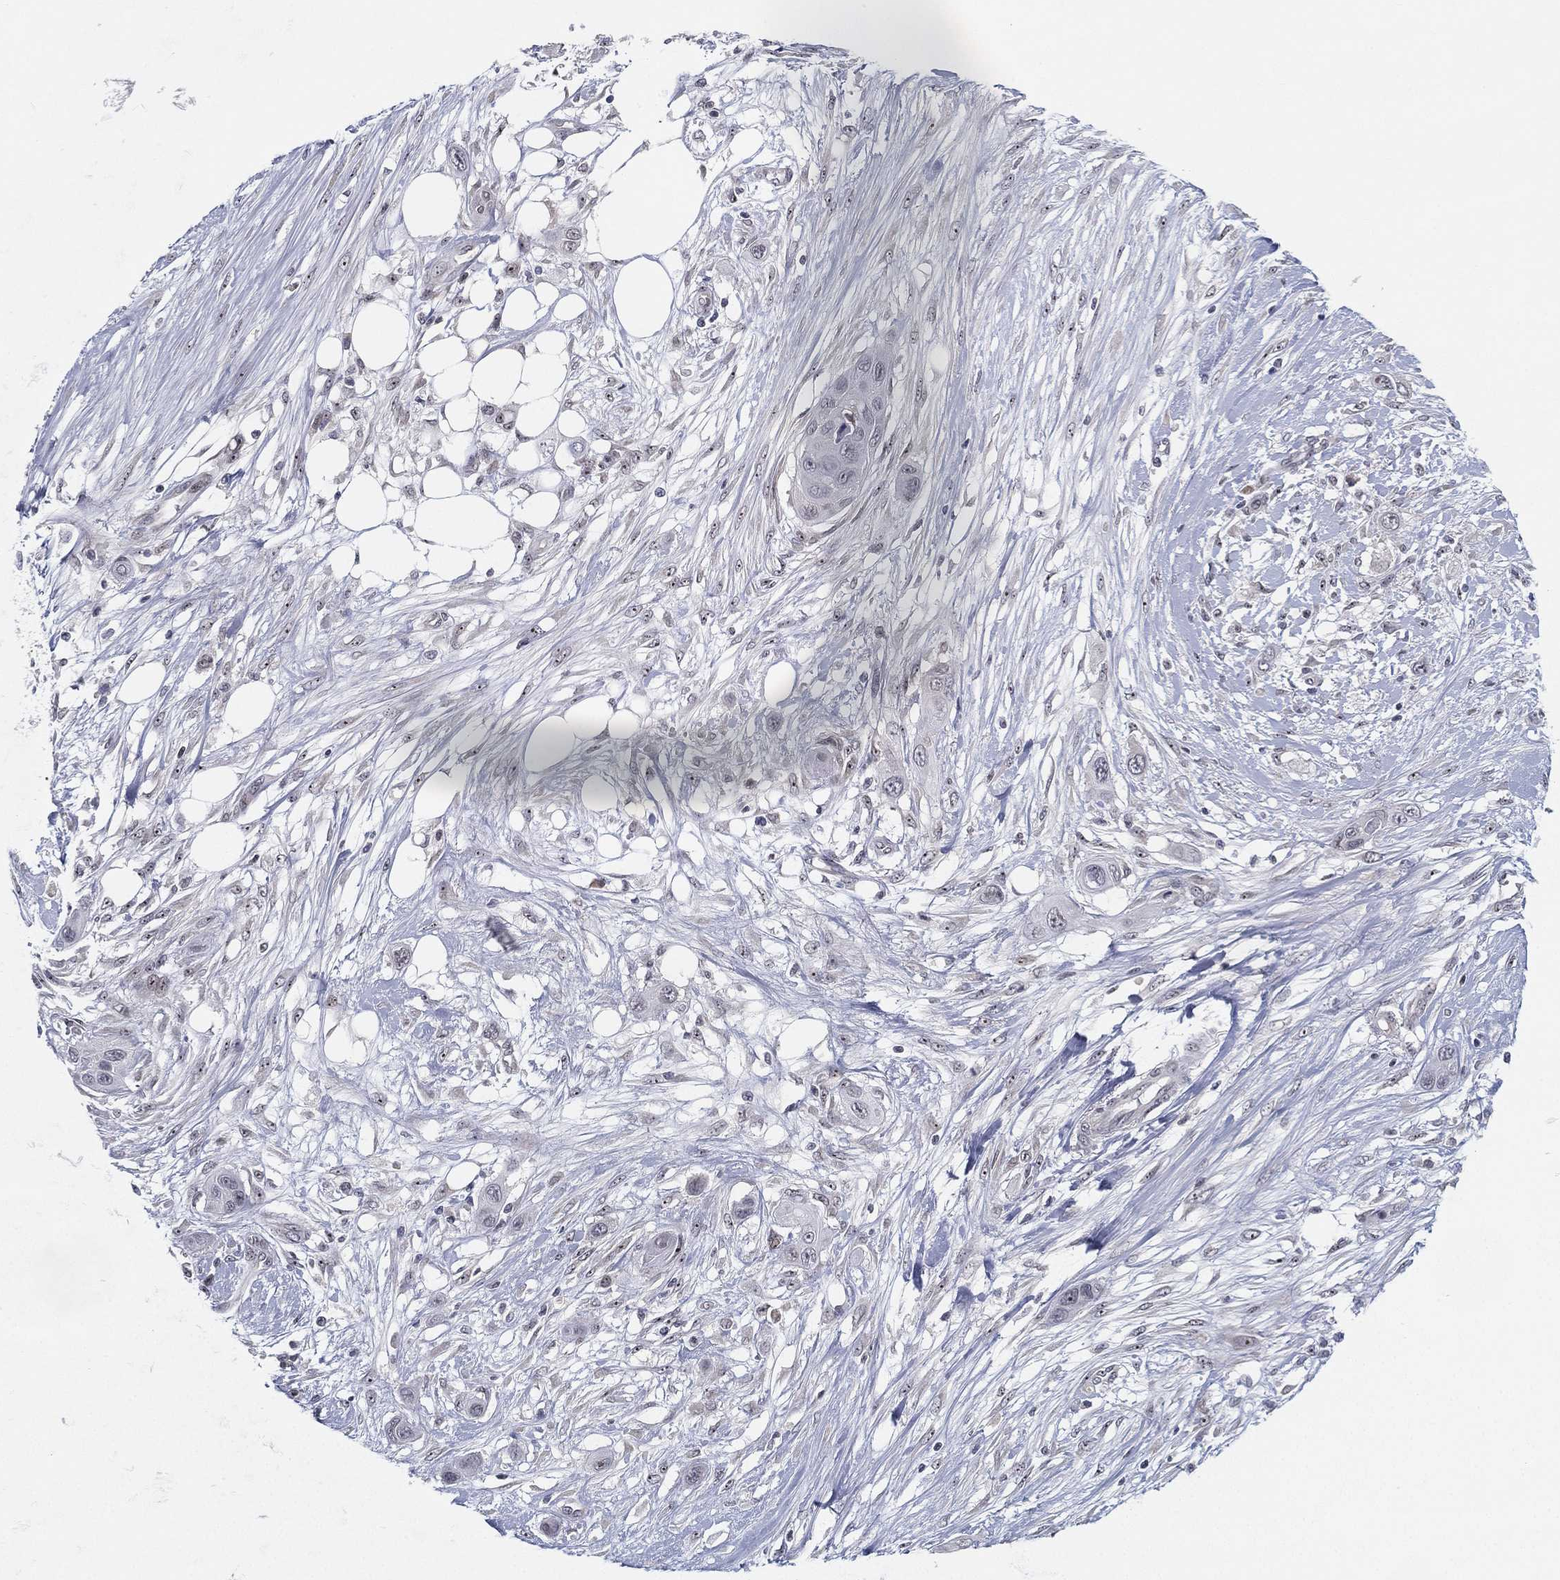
{"staining": {"intensity": "negative", "quantity": "none", "location": "none"}, "tissue": "skin cancer", "cell_type": "Tumor cells", "image_type": "cancer", "snomed": [{"axis": "morphology", "description": "Squamous cell carcinoma, NOS"}, {"axis": "topography", "description": "Skin"}], "caption": "Immunohistochemistry of human squamous cell carcinoma (skin) shows no positivity in tumor cells. (DAB immunohistochemistry (IHC) visualized using brightfield microscopy, high magnification).", "gene": "MS4A8", "patient": {"sex": "male", "age": 79}}